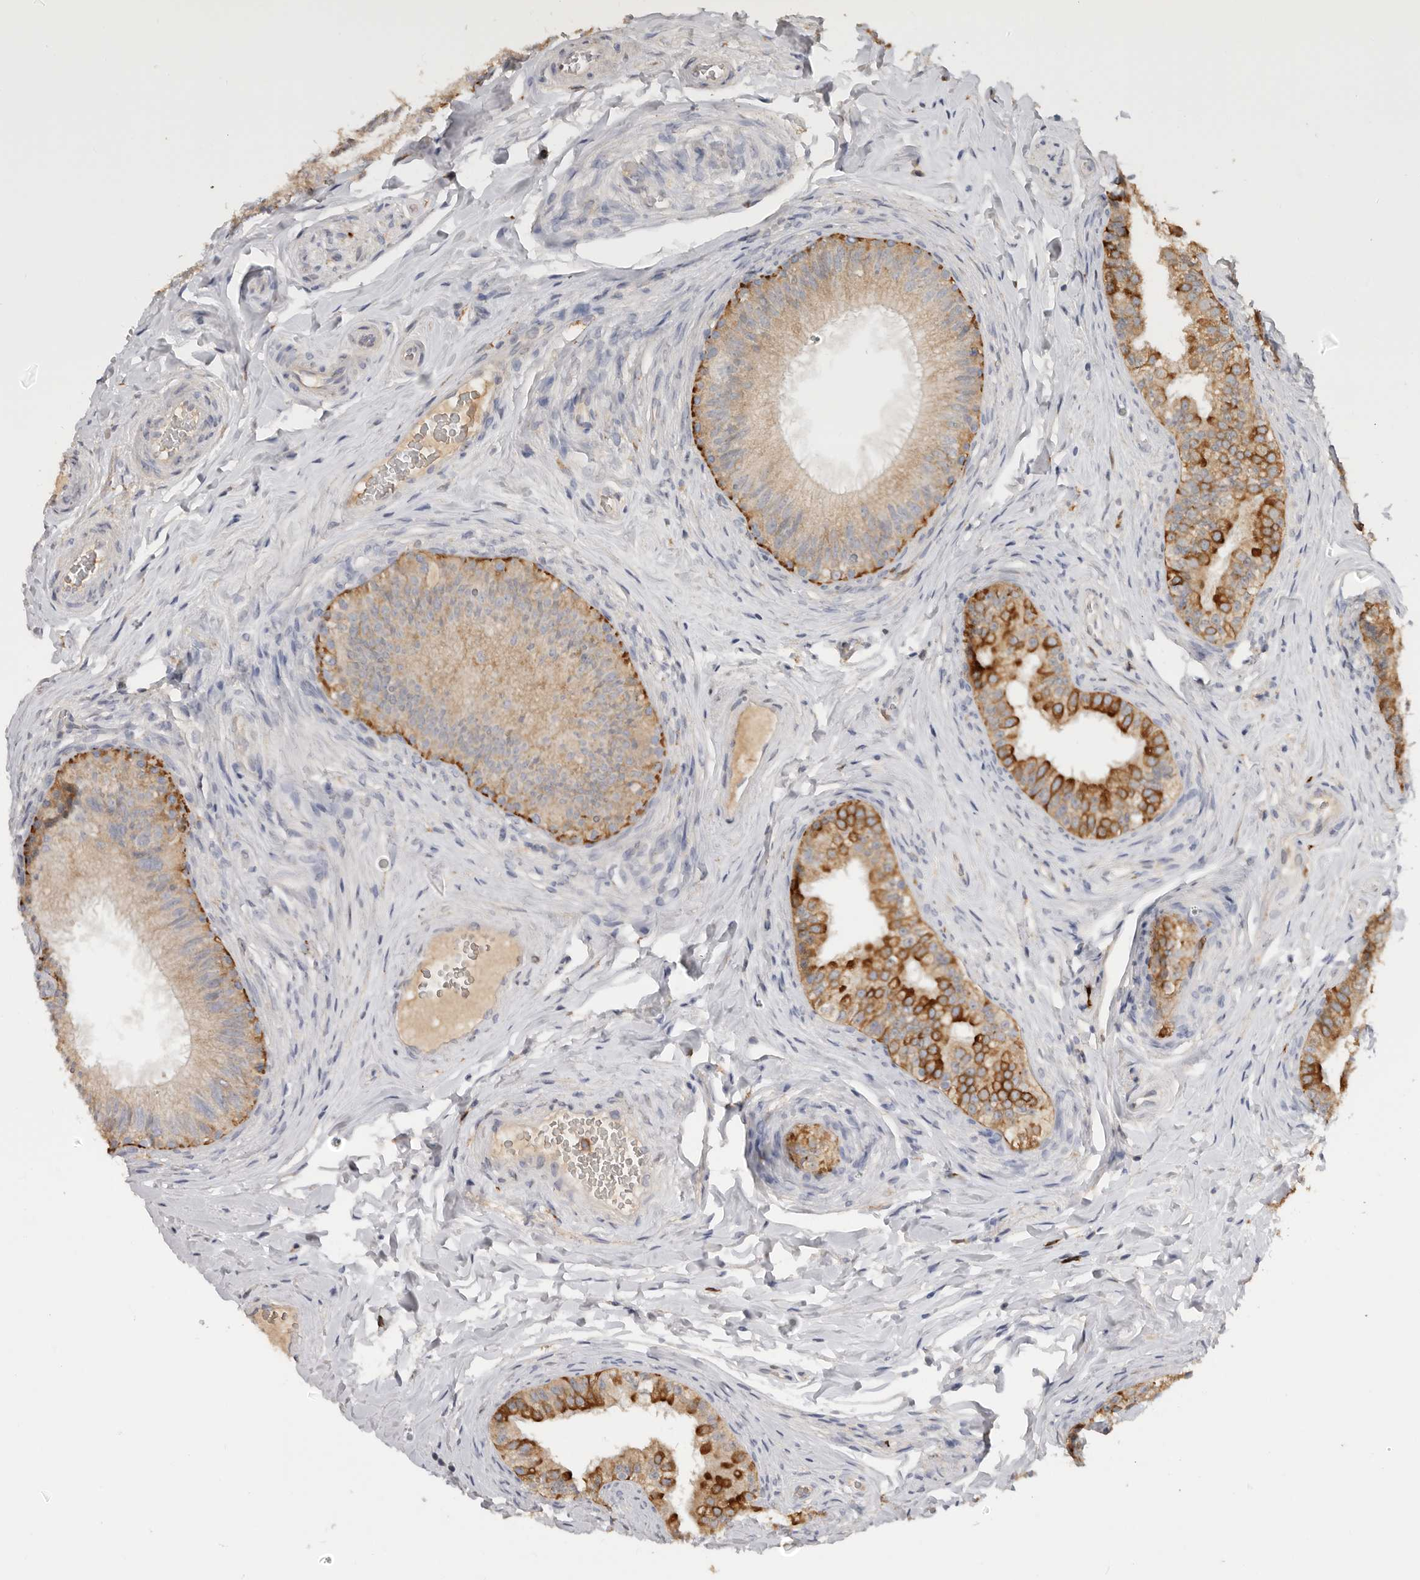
{"staining": {"intensity": "moderate", "quantity": ">75%", "location": "cytoplasmic/membranous"}, "tissue": "epididymis", "cell_type": "Glandular cells", "image_type": "normal", "snomed": [{"axis": "morphology", "description": "Normal tissue, NOS"}, {"axis": "topography", "description": "Epididymis"}], "caption": "Immunohistochemical staining of normal human epididymis exhibits moderate cytoplasmic/membranous protein expression in approximately >75% of glandular cells.", "gene": "TFRC", "patient": {"sex": "male", "age": 49}}